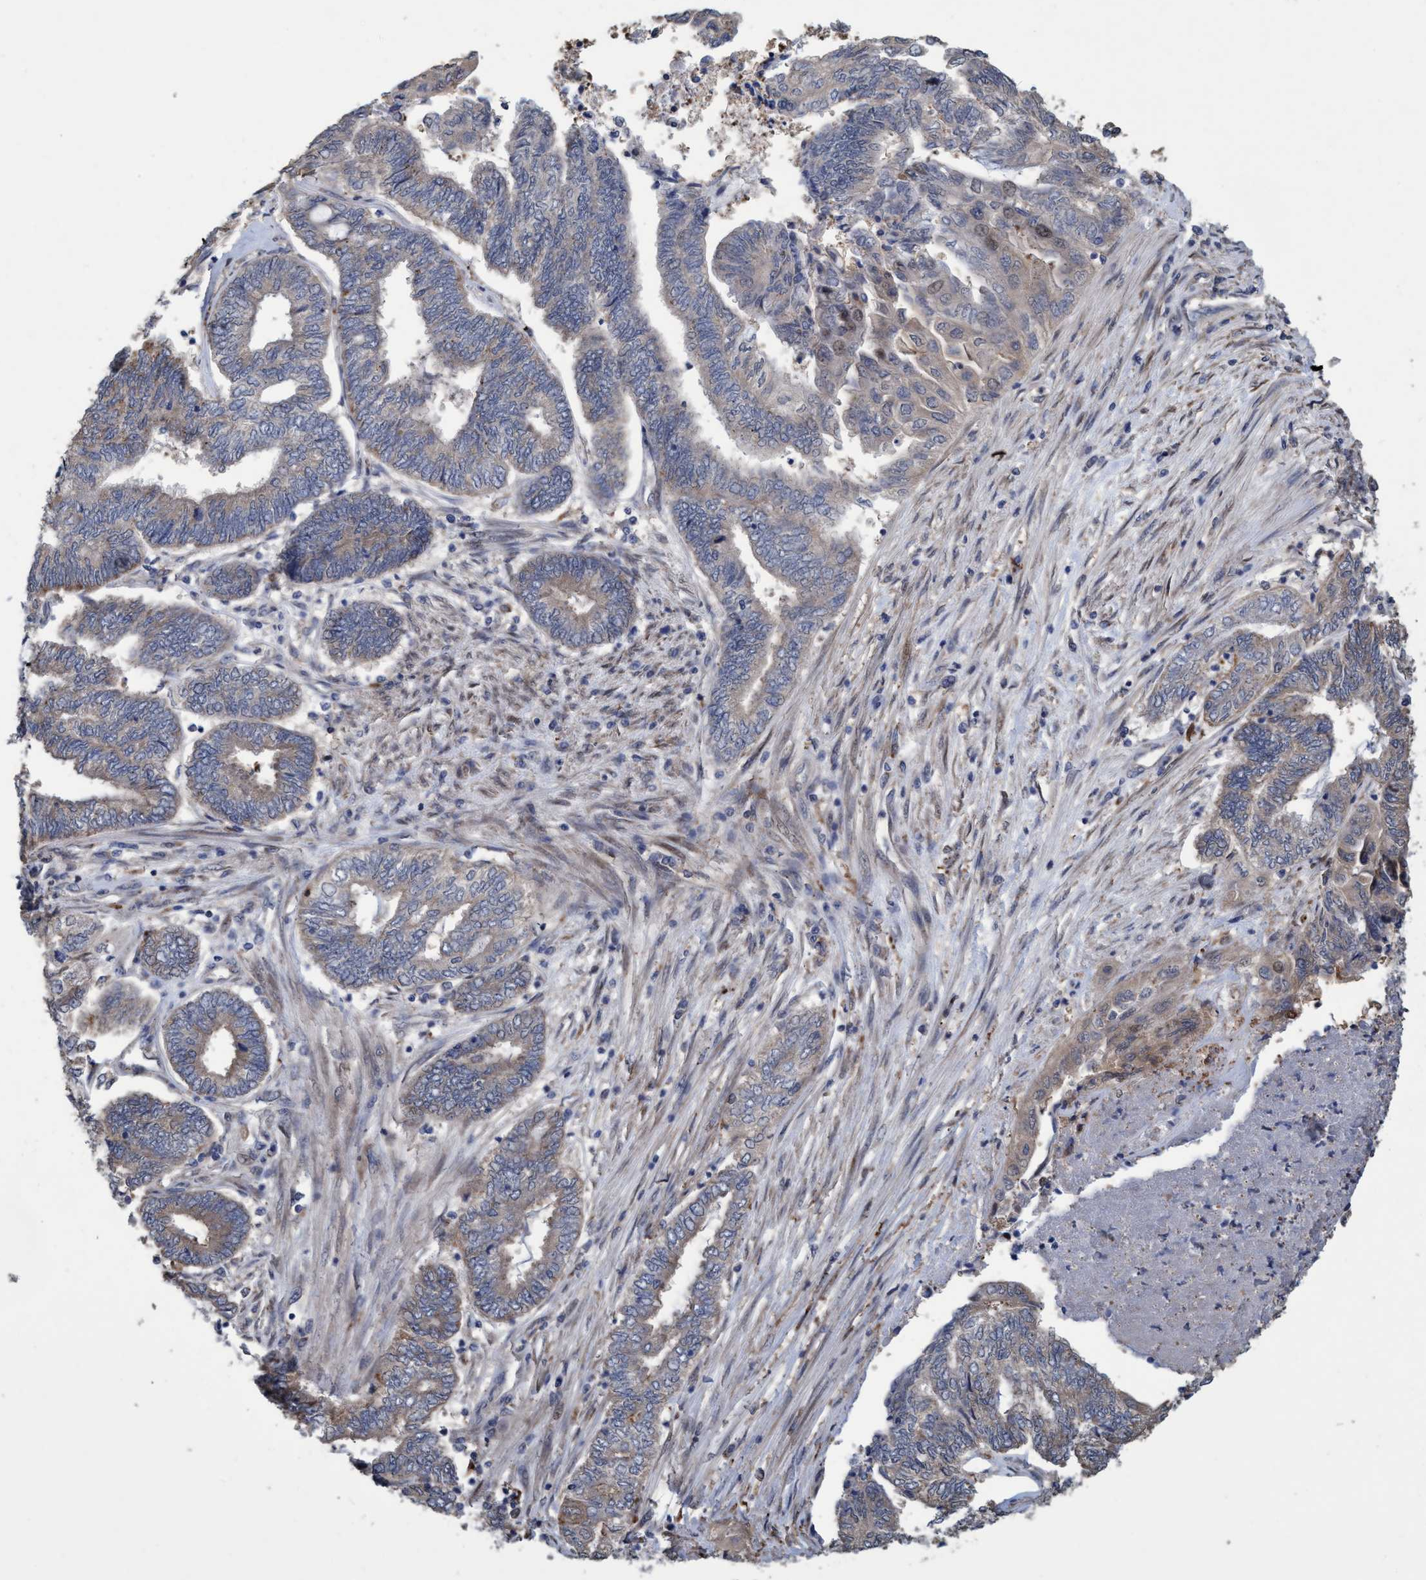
{"staining": {"intensity": "weak", "quantity": "<25%", "location": "cytoplasmic/membranous"}, "tissue": "endometrial cancer", "cell_type": "Tumor cells", "image_type": "cancer", "snomed": [{"axis": "morphology", "description": "Adenocarcinoma, NOS"}, {"axis": "topography", "description": "Uterus"}, {"axis": "topography", "description": "Endometrium"}], "caption": "Histopathology image shows no significant protein positivity in tumor cells of endometrial adenocarcinoma.", "gene": "BBS9", "patient": {"sex": "female", "age": 70}}